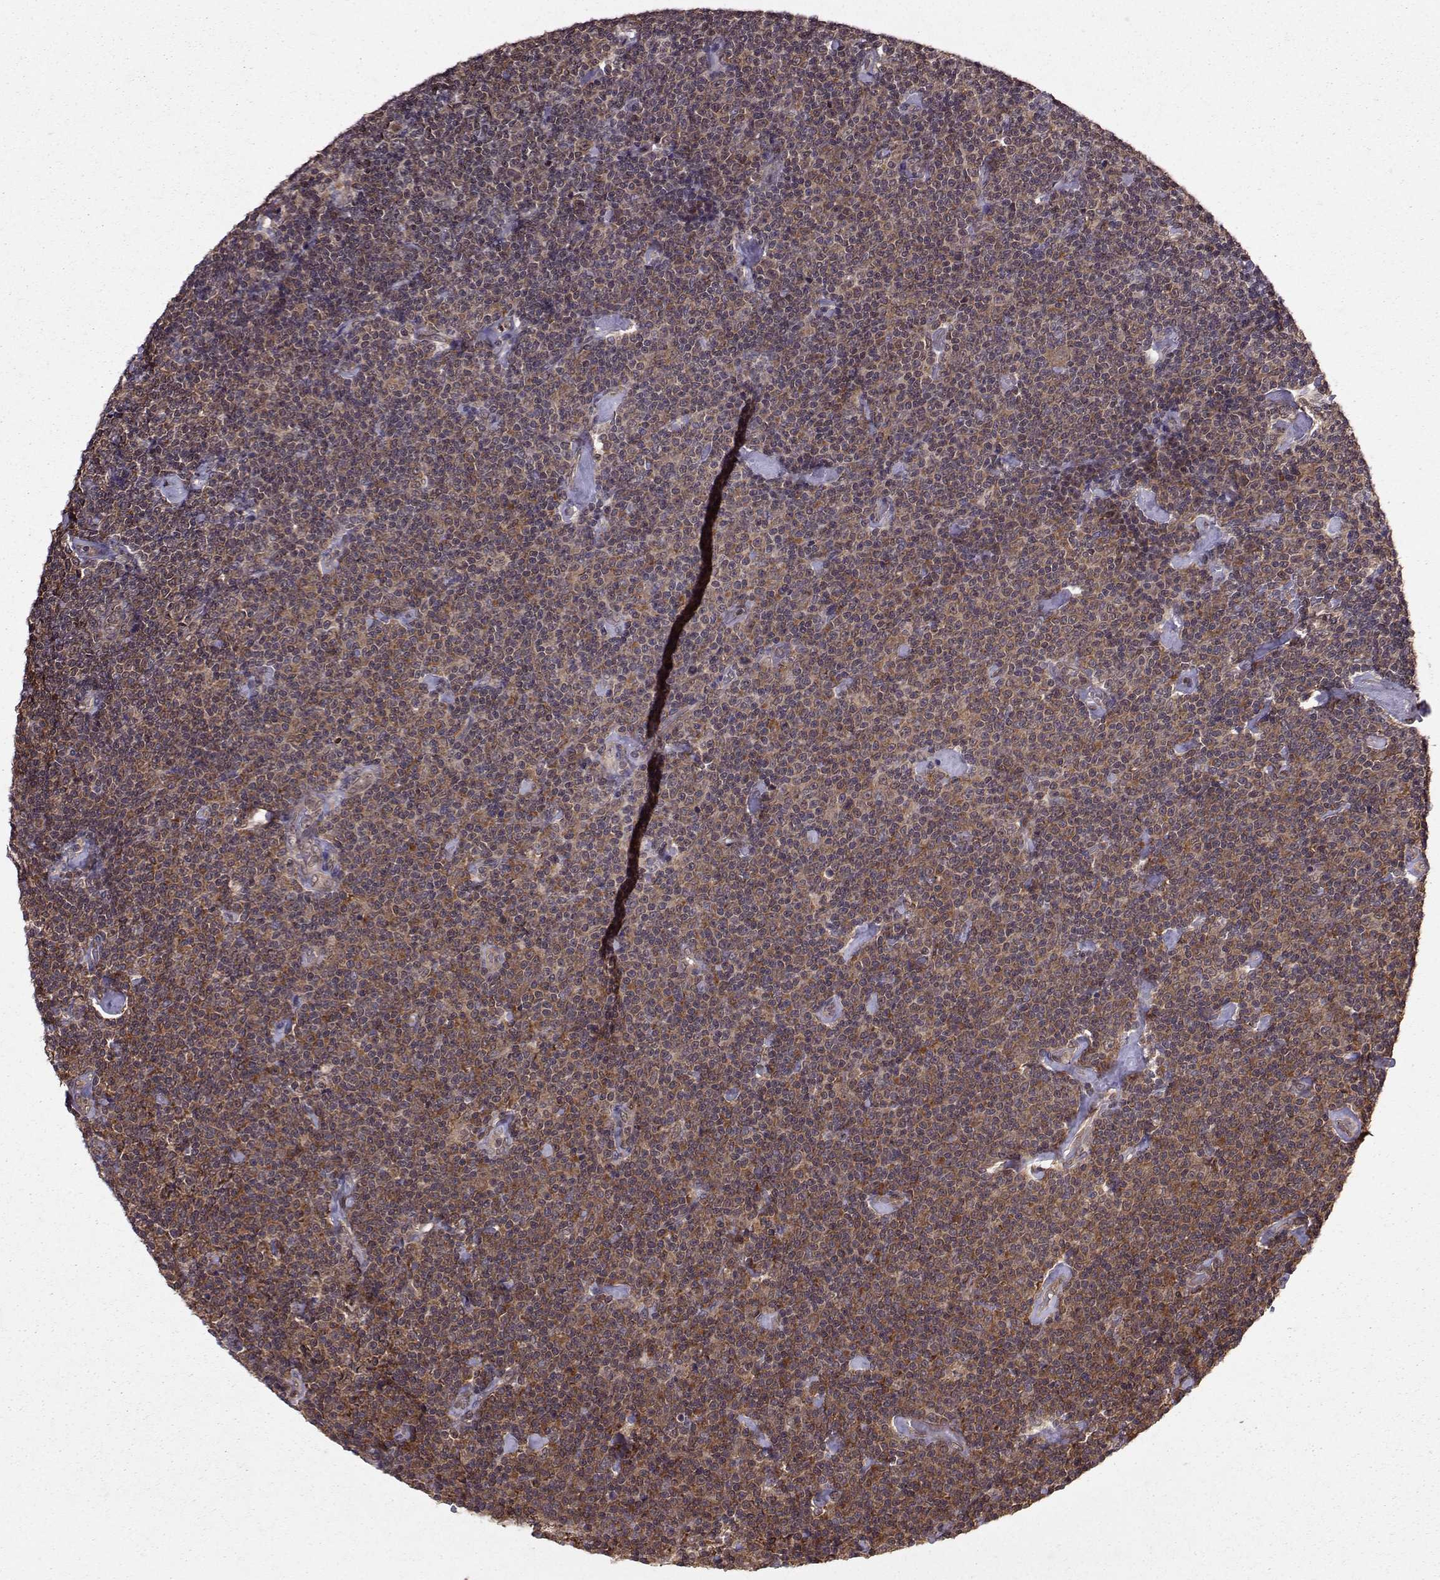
{"staining": {"intensity": "moderate", "quantity": "25%-75%", "location": "cytoplasmic/membranous"}, "tissue": "lymphoma", "cell_type": "Tumor cells", "image_type": "cancer", "snomed": [{"axis": "morphology", "description": "Malignant lymphoma, non-Hodgkin's type, Low grade"}, {"axis": "topography", "description": "Lymph node"}], "caption": "Tumor cells display medium levels of moderate cytoplasmic/membranous staining in about 25%-75% of cells in lymphoma. (DAB (3,3'-diaminobenzidine) = brown stain, brightfield microscopy at high magnification).", "gene": "PPP2R2A", "patient": {"sex": "male", "age": 81}}